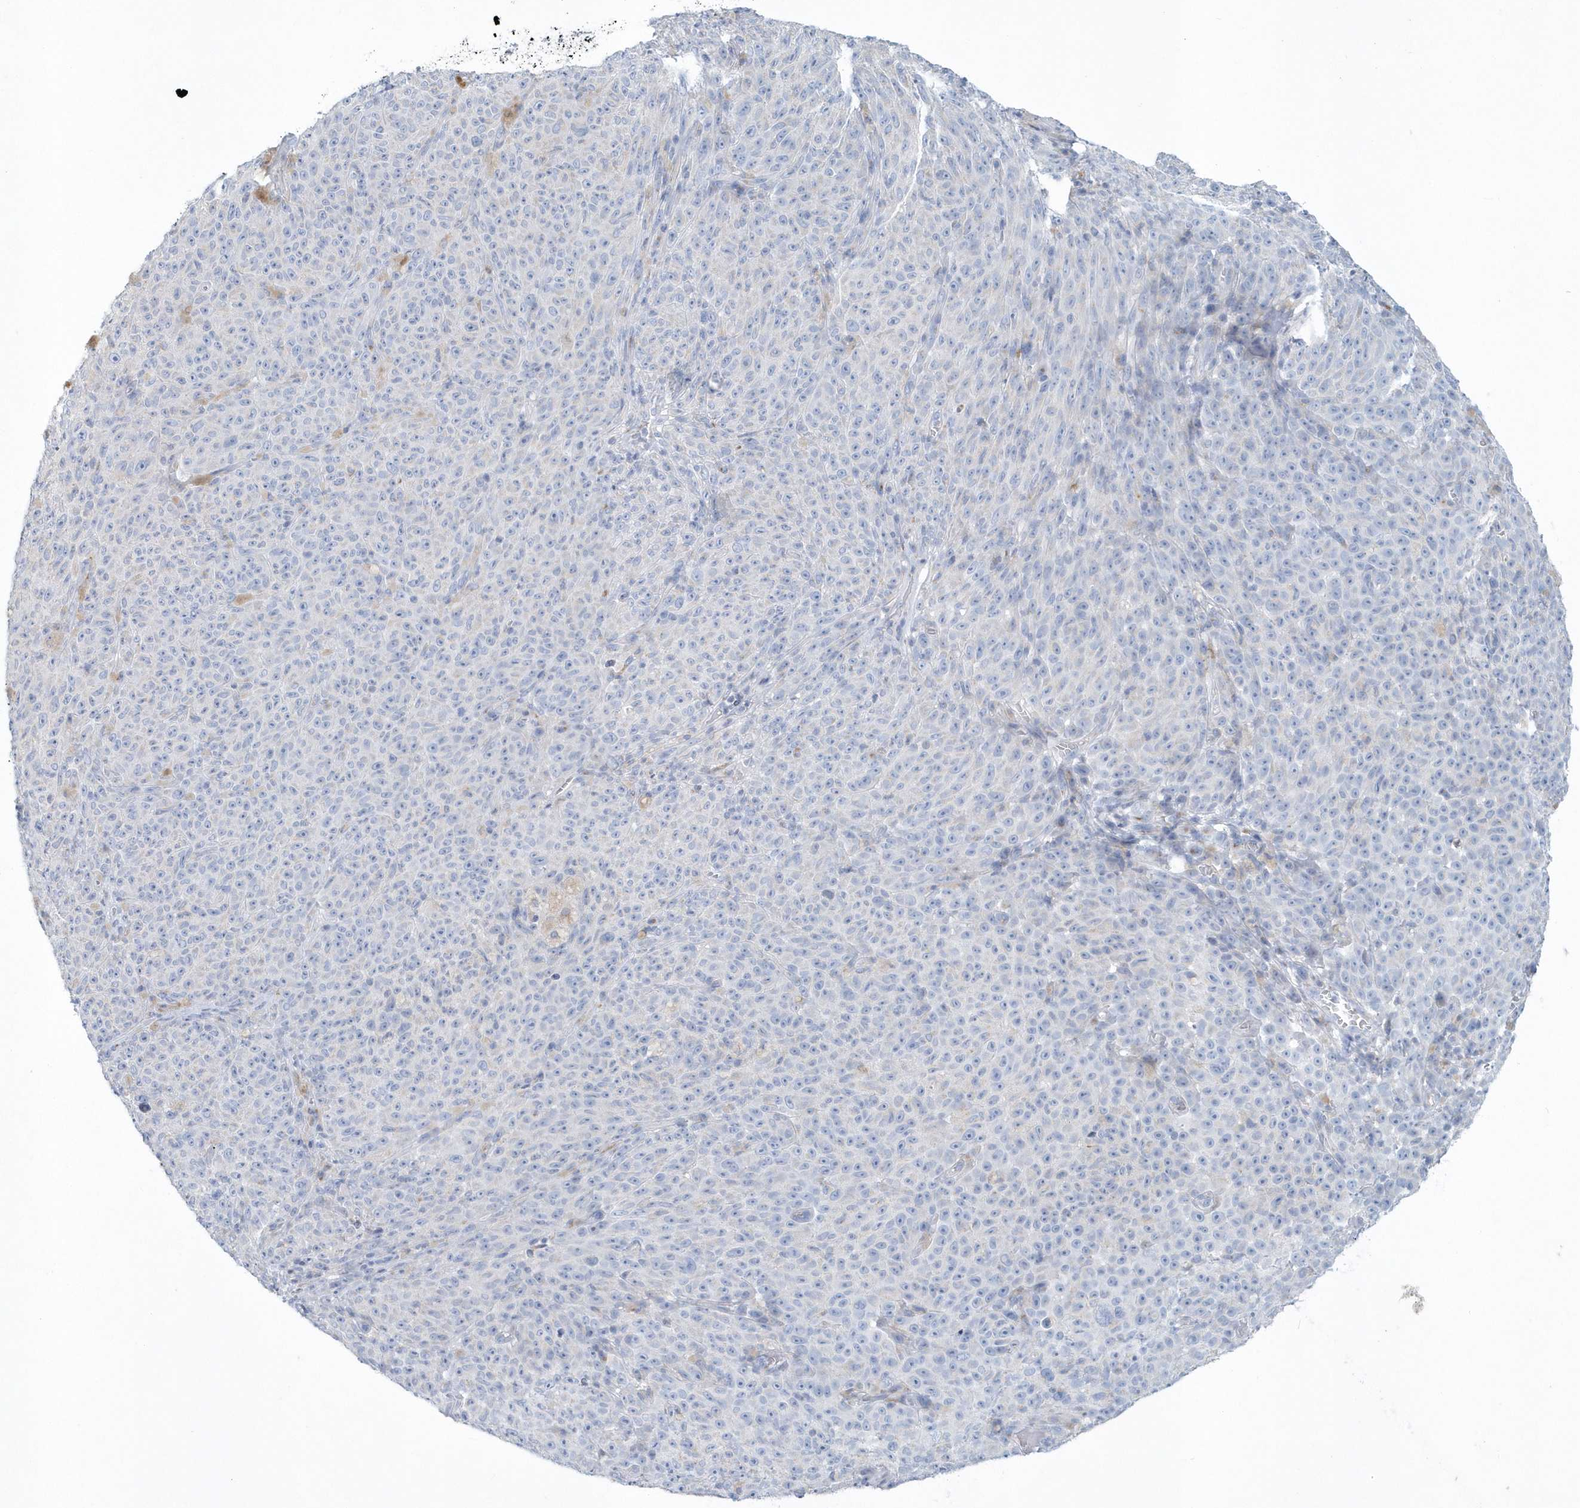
{"staining": {"intensity": "weak", "quantity": "25%-75%", "location": "cytoplasmic/membranous"}, "tissue": "melanoma", "cell_type": "Tumor cells", "image_type": "cancer", "snomed": [{"axis": "morphology", "description": "Malignant melanoma, NOS"}, {"axis": "topography", "description": "Skin"}], "caption": "Immunohistochemistry staining of malignant melanoma, which reveals low levels of weak cytoplasmic/membranous staining in about 25%-75% of tumor cells indicating weak cytoplasmic/membranous protein positivity. The staining was performed using DAB (3,3'-diaminobenzidine) (brown) for protein detection and nuclei were counterstained in hematoxylin (blue).", "gene": "SPATA18", "patient": {"sex": "female", "age": 82}}